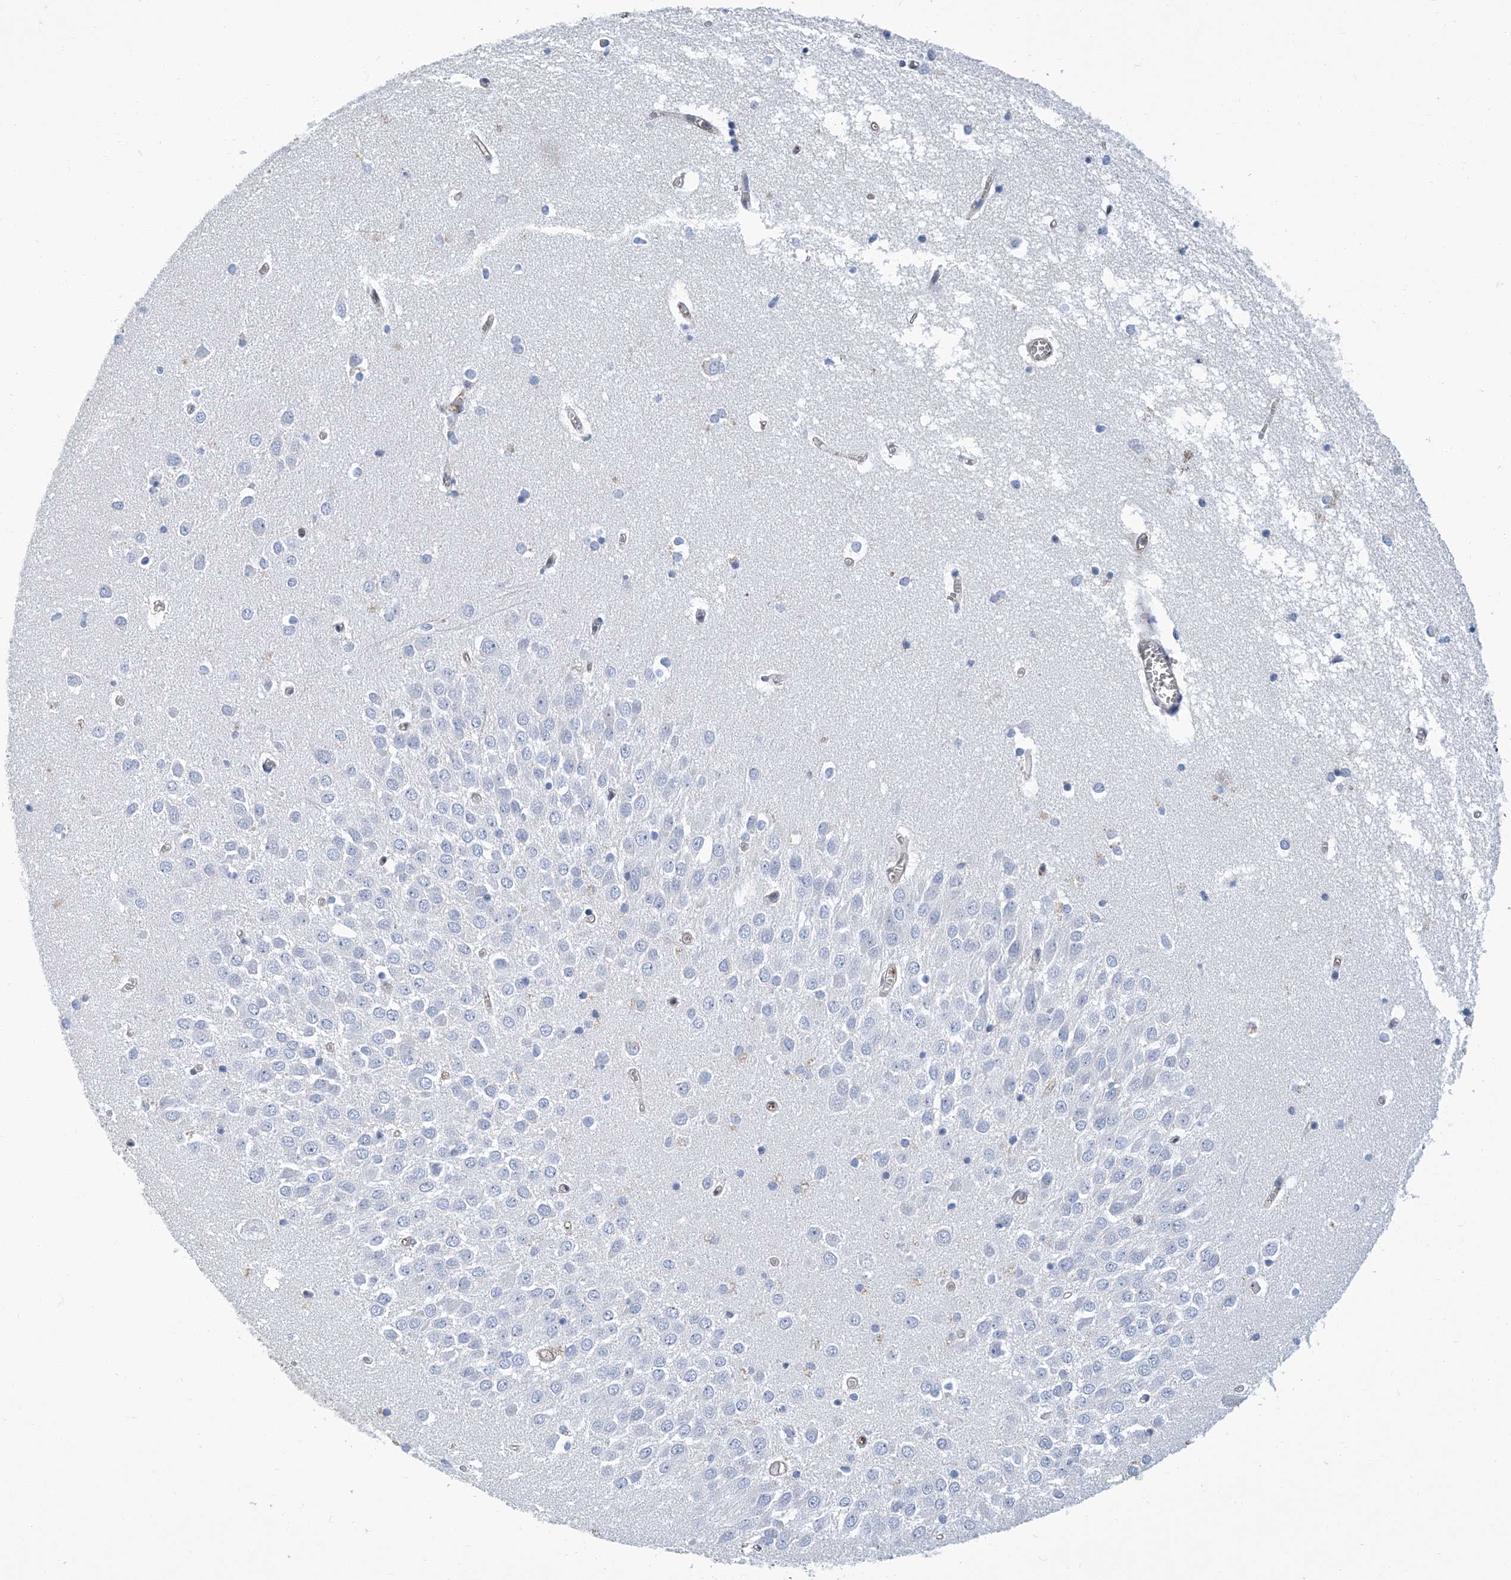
{"staining": {"intensity": "negative", "quantity": "none", "location": "none"}, "tissue": "hippocampus", "cell_type": "Glial cells", "image_type": "normal", "snomed": [{"axis": "morphology", "description": "Normal tissue, NOS"}, {"axis": "topography", "description": "Hippocampus"}], "caption": "Protein analysis of normal hippocampus exhibits no significant staining in glial cells.", "gene": "PSMB10", "patient": {"sex": "male", "age": 70}}